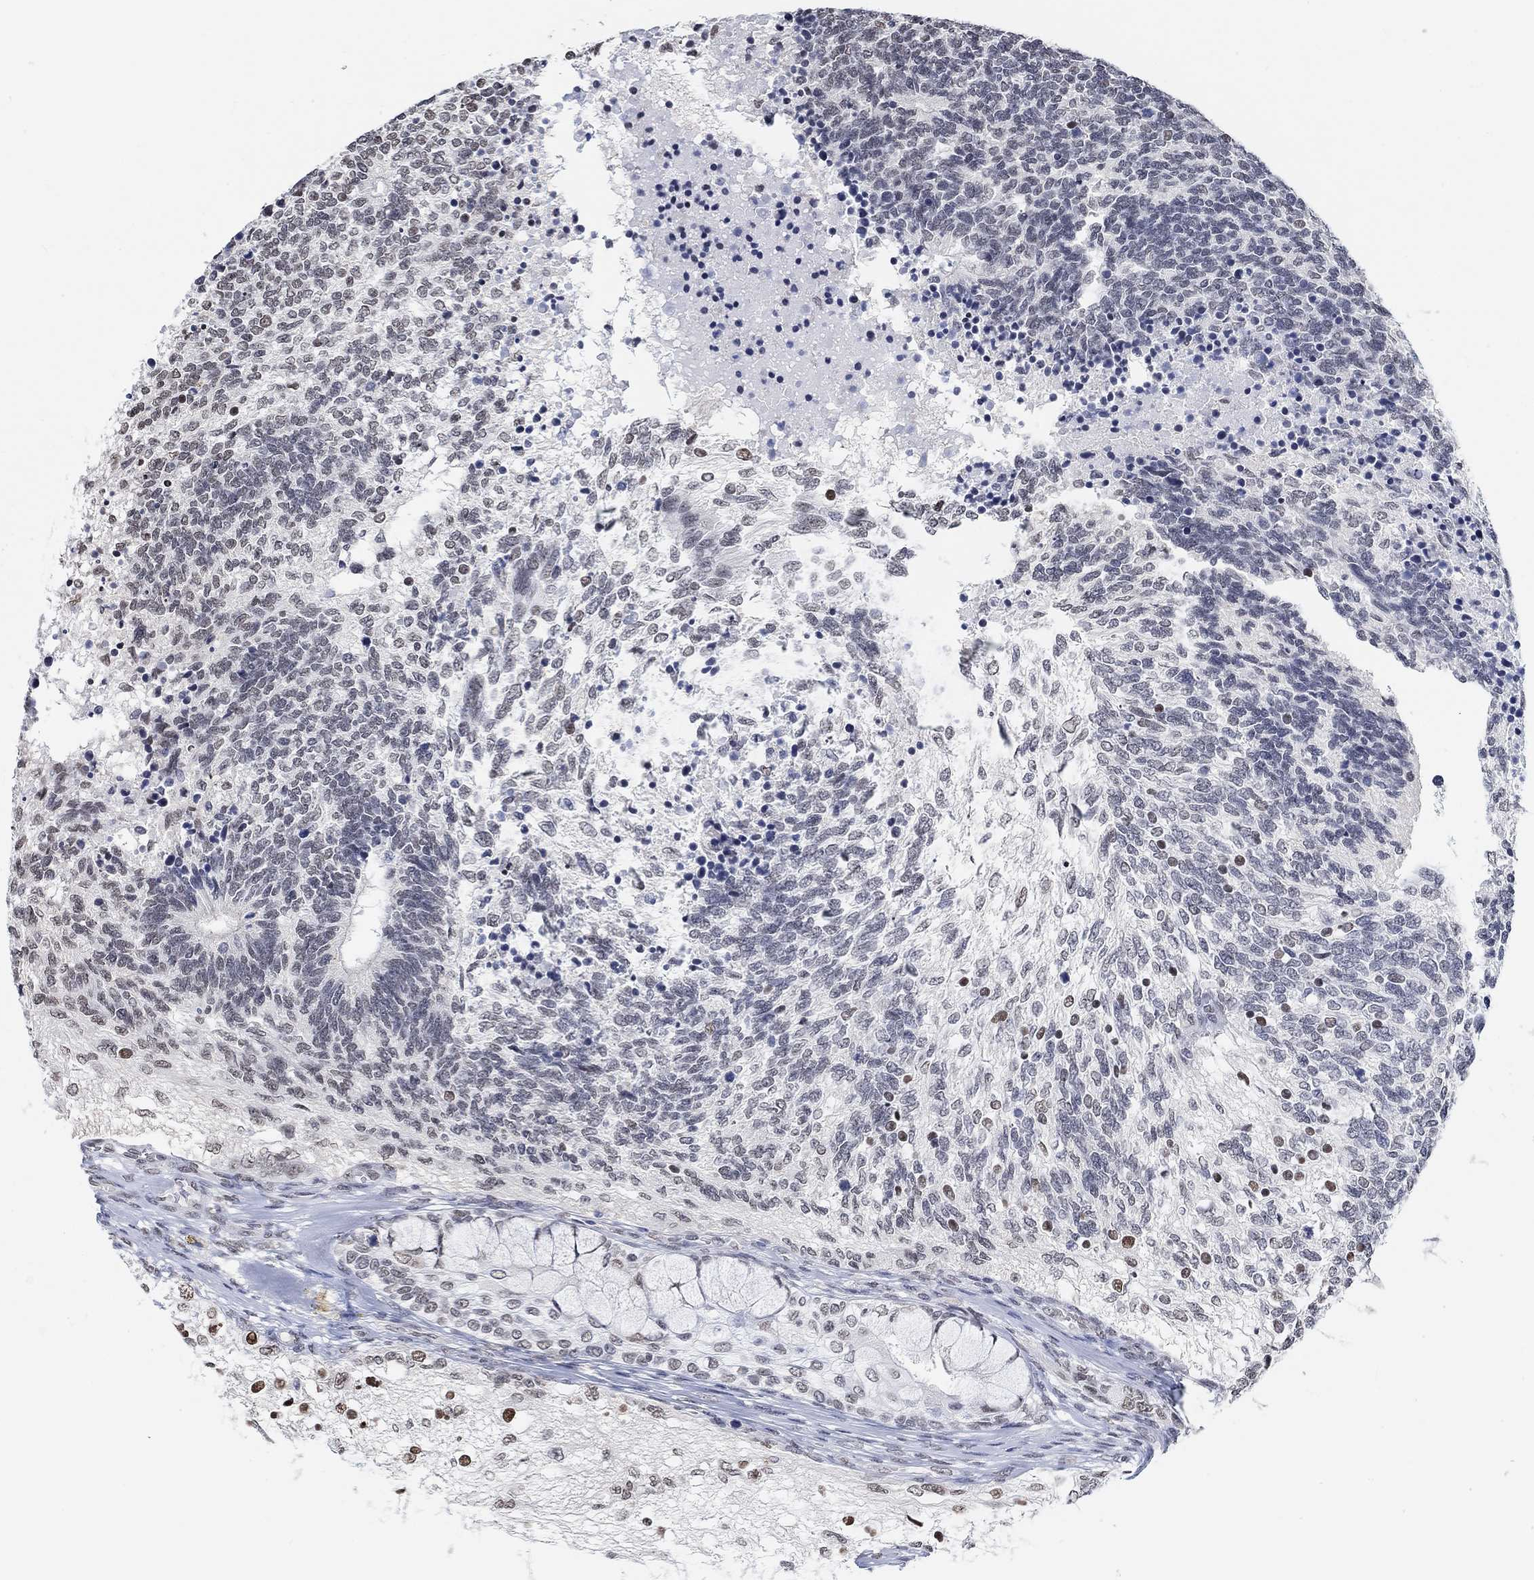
{"staining": {"intensity": "weak", "quantity": "<25%", "location": "nuclear"}, "tissue": "testis cancer", "cell_type": "Tumor cells", "image_type": "cancer", "snomed": [{"axis": "morphology", "description": "Seminoma, NOS"}, {"axis": "morphology", "description": "Carcinoma, Embryonal, NOS"}, {"axis": "topography", "description": "Testis"}], "caption": "IHC photomicrograph of neoplastic tissue: human testis cancer (embryonal carcinoma) stained with DAB exhibits no significant protein staining in tumor cells.", "gene": "PURG", "patient": {"sex": "male", "age": 41}}